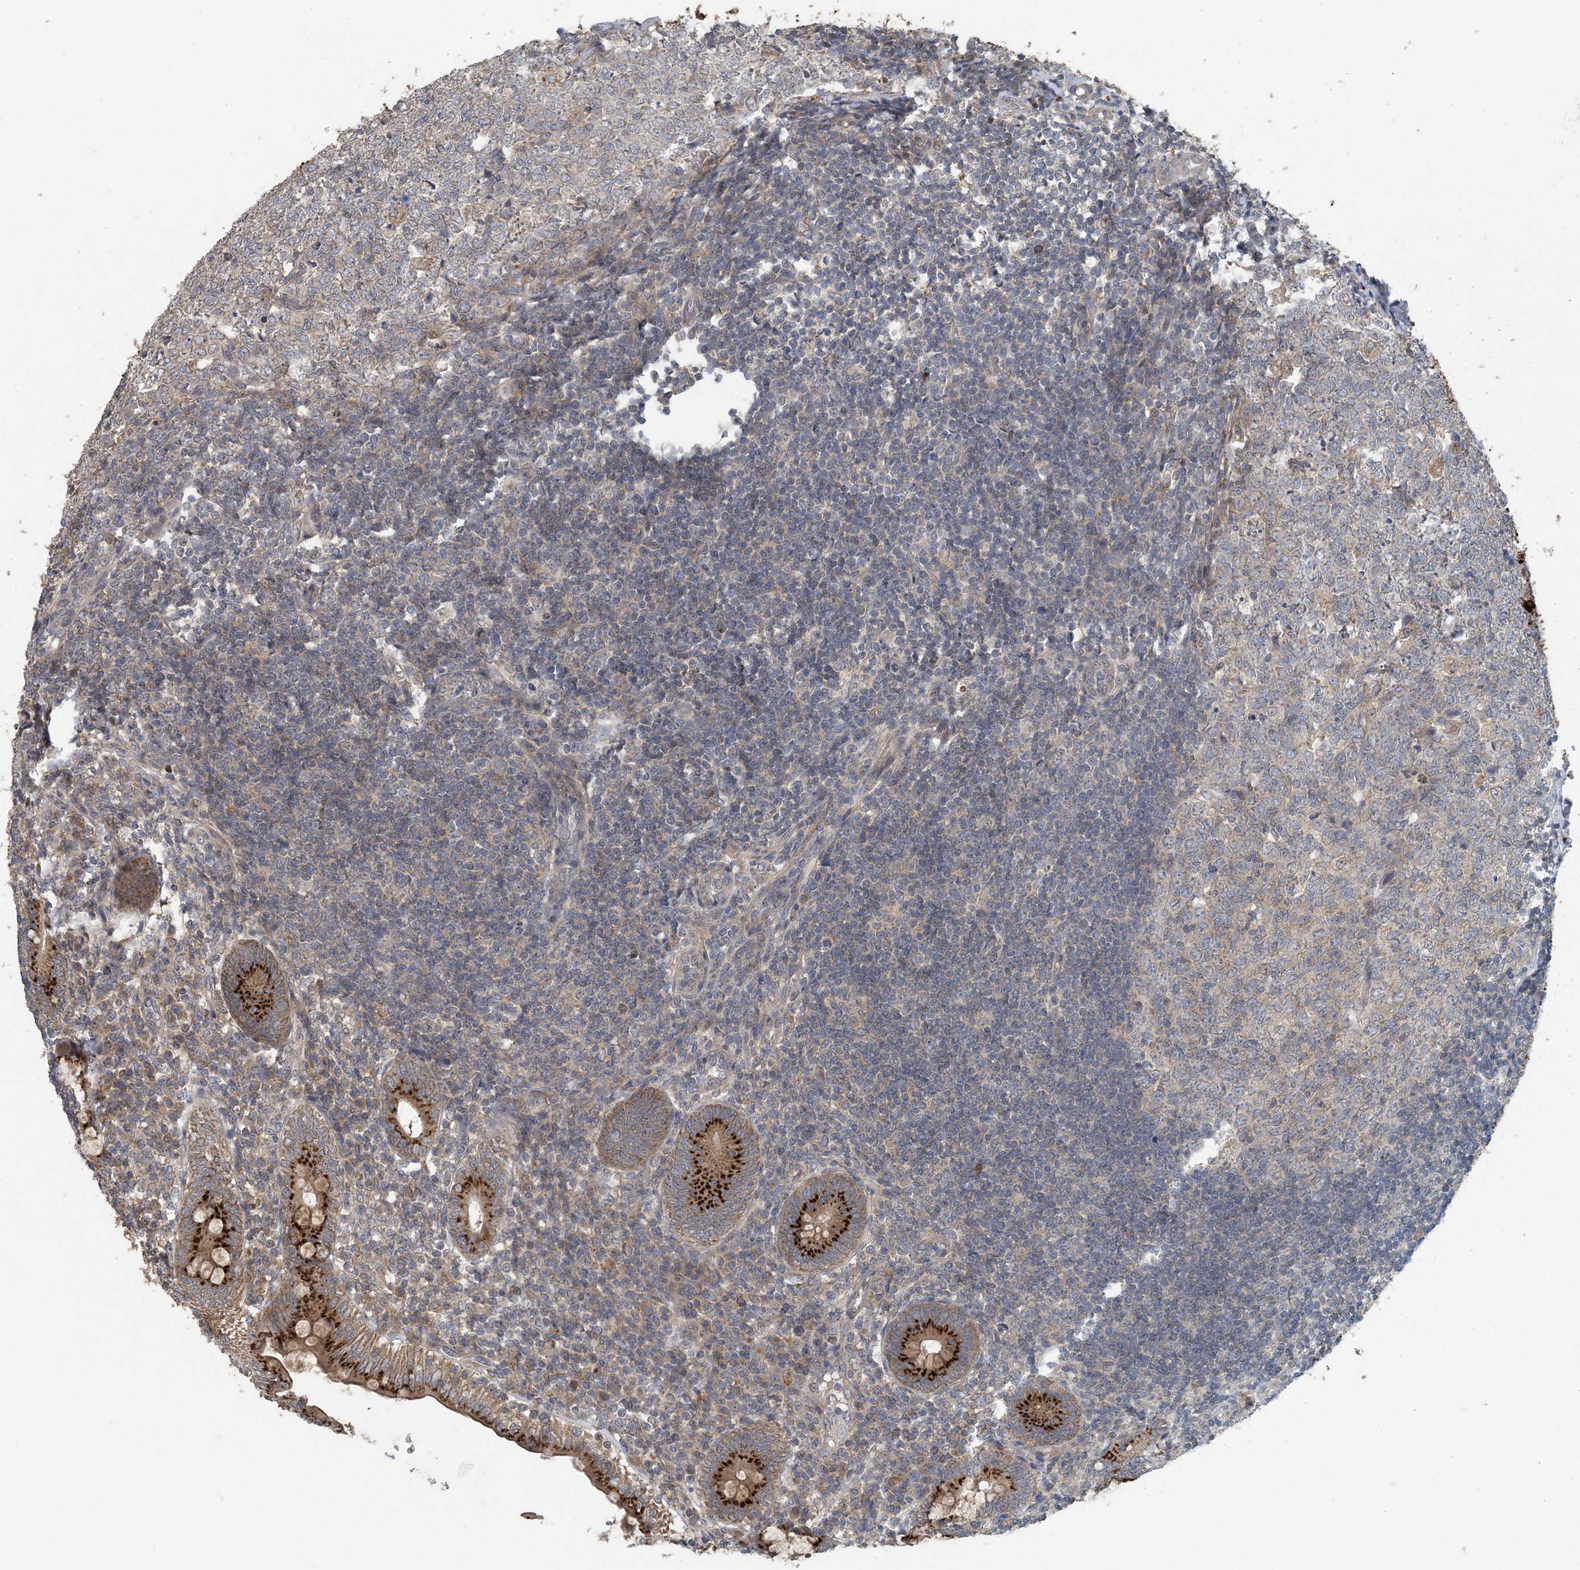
{"staining": {"intensity": "strong", "quantity": ">75%", "location": "cytoplasmic/membranous"}, "tissue": "appendix", "cell_type": "Glandular cells", "image_type": "normal", "snomed": [{"axis": "morphology", "description": "Normal tissue, NOS"}, {"axis": "topography", "description": "Appendix"}], "caption": "Human appendix stained for a protein (brown) reveals strong cytoplasmic/membranous positive staining in about >75% of glandular cells.", "gene": "MYO9B", "patient": {"sex": "male", "age": 14}}